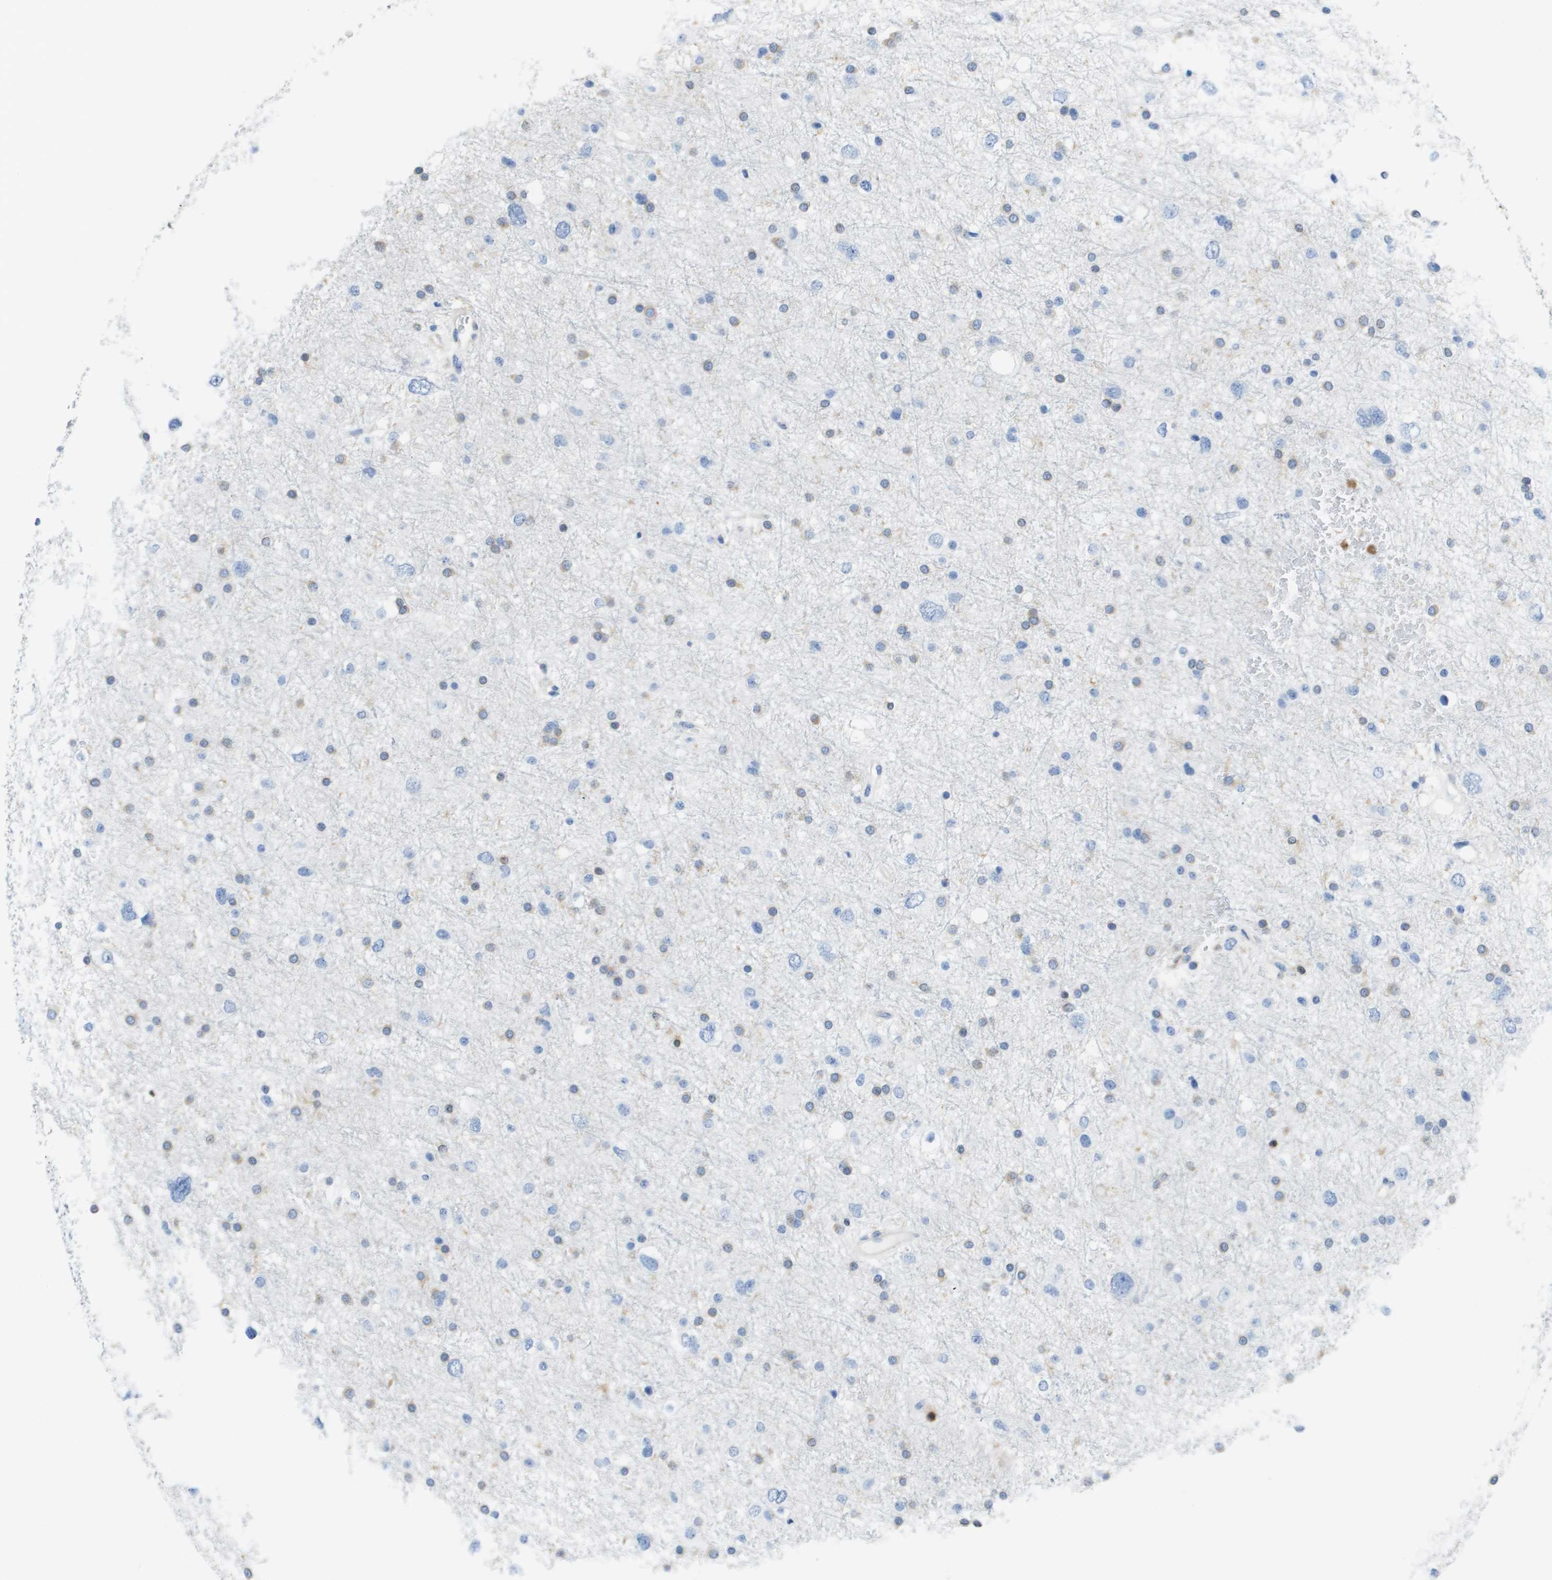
{"staining": {"intensity": "weak", "quantity": "<25%", "location": "cytoplasmic/membranous"}, "tissue": "glioma", "cell_type": "Tumor cells", "image_type": "cancer", "snomed": [{"axis": "morphology", "description": "Glioma, malignant, Low grade"}, {"axis": "topography", "description": "Brain"}], "caption": "The histopathology image demonstrates no significant staining in tumor cells of malignant glioma (low-grade). Brightfield microscopy of IHC stained with DAB (3,3'-diaminobenzidine) (brown) and hematoxylin (blue), captured at high magnification.", "gene": "DOCK5", "patient": {"sex": "female", "age": 37}}